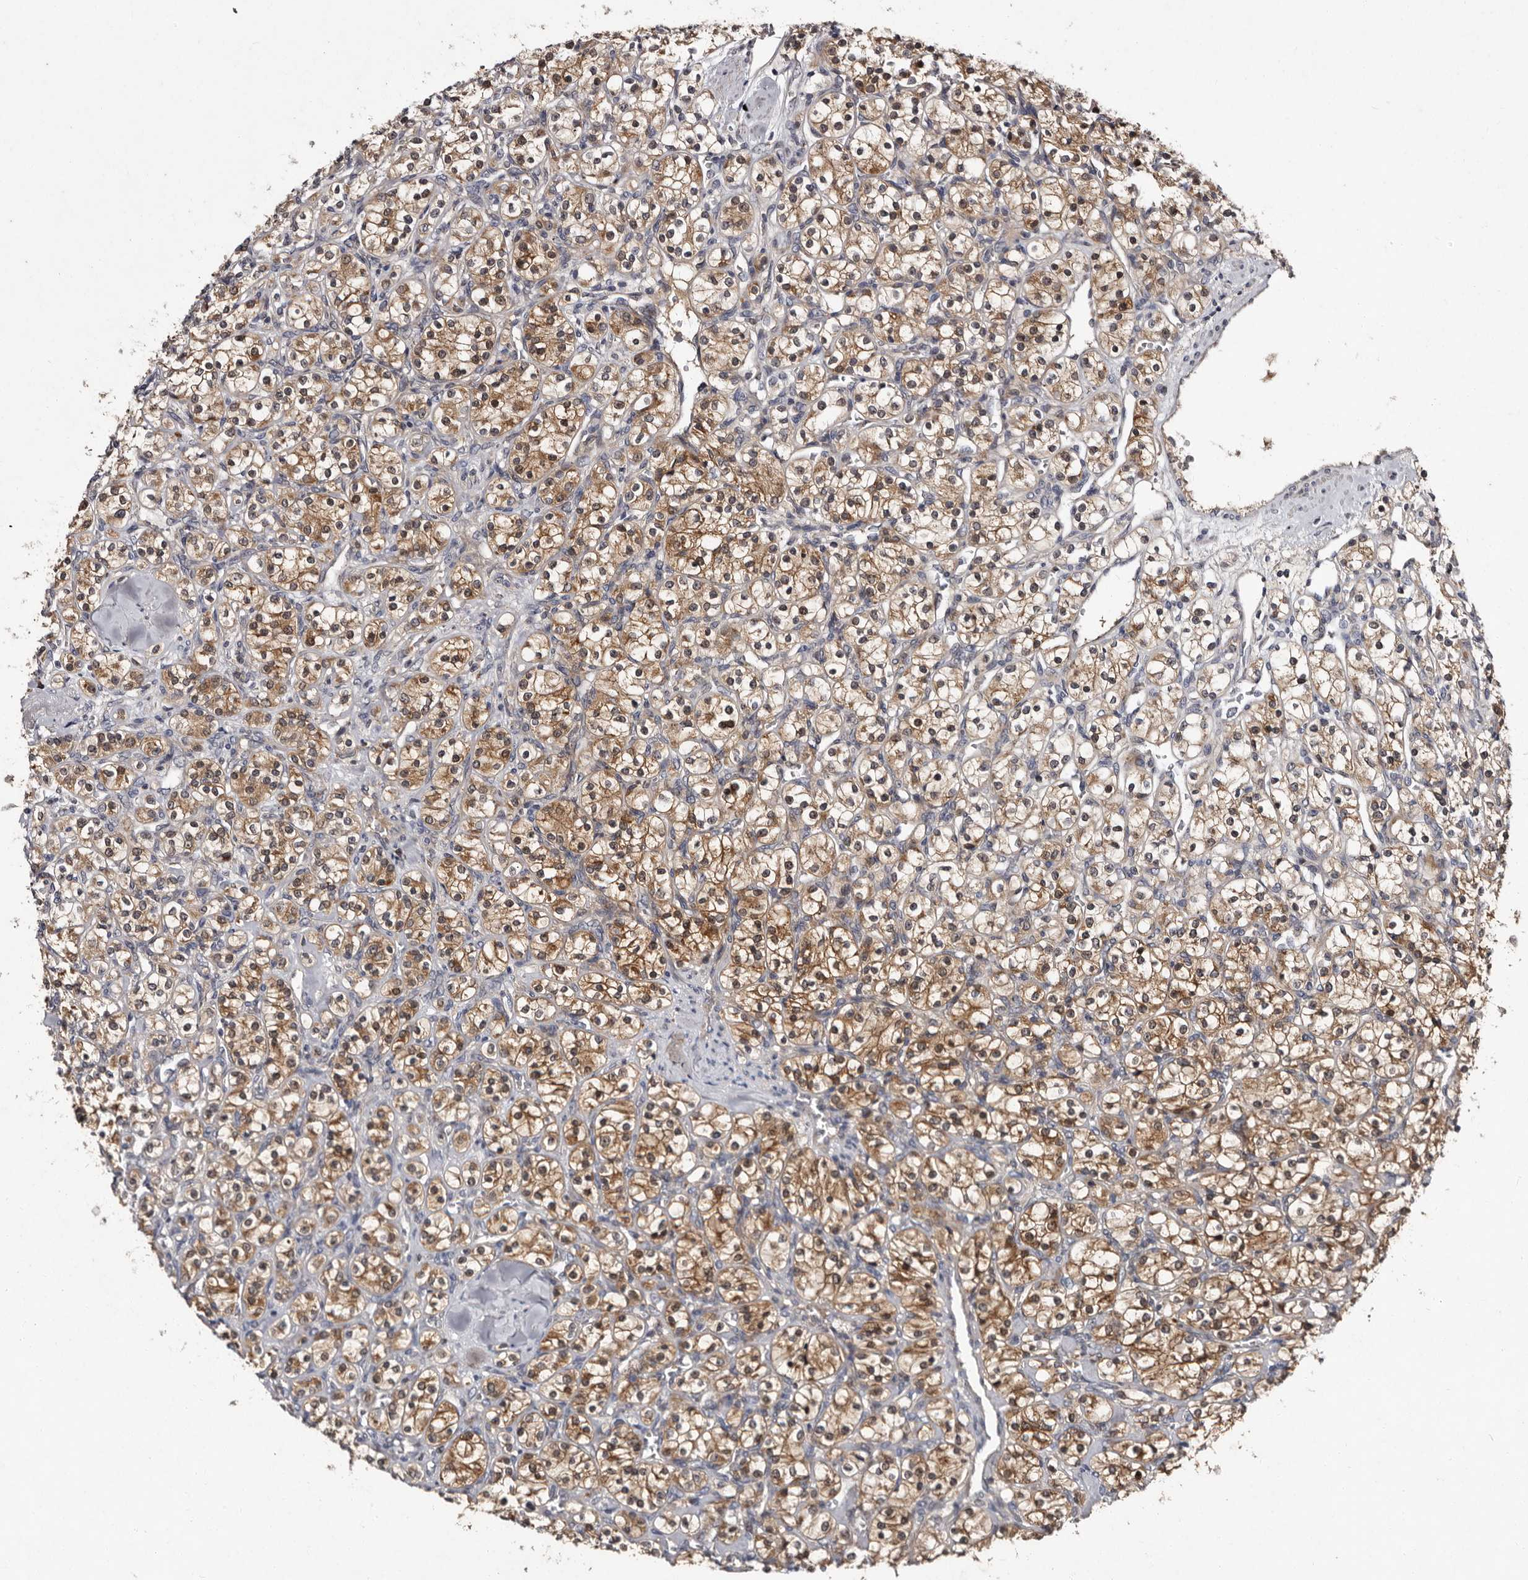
{"staining": {"intensity": "moderate", "quantity": ">75%", "location": "cytoplasmic/membranous"}, "tissue": "renal cancer", "cell_type": "Tumor cells", "image_type": "cancer", "snomed": [{"axis": "morphology", "description": "Adenocarcinoma, NOS"}, {"axis": "topography", "description": "Kidney"}], "caption": "The image displays immunohistochemical staining of renal adenocarcinoma. There is moderate cytoplasmic/membranous staining is appreciated in approximately >75% of tumor cells. (DAB (3,3'-diaminobenzidine) IHC with brightfield microscopy, high magnification).", "gene": "DNPH1", "patient": {"sex": "male", "age": 77}}